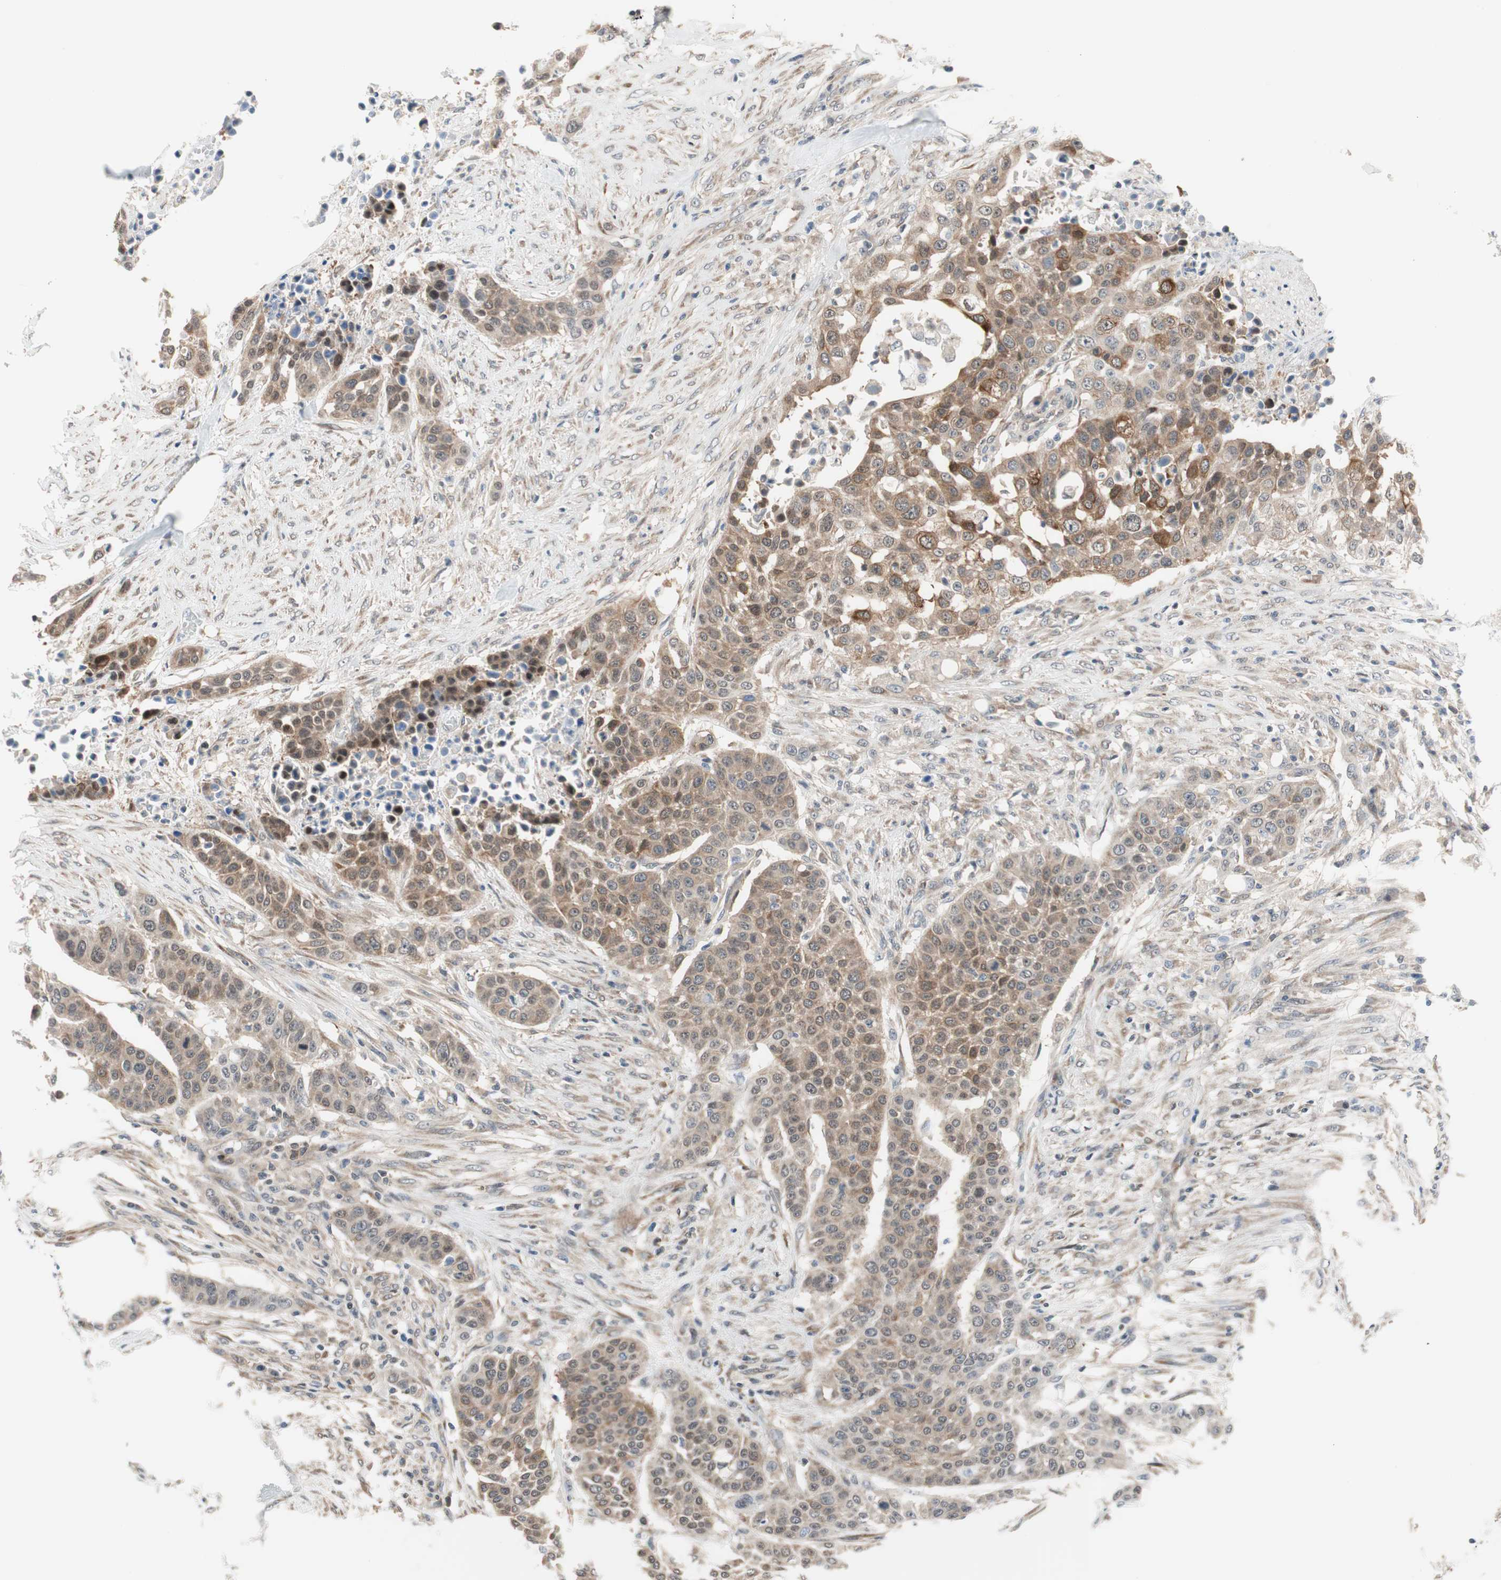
{"staining": {"intensity": "weak", "quantity": ">75%", "location": "cytoplasmic/membranous"}, "tissue": "urothelial cancer", "cell_type": "Tumor cells", "image_type": "cancer", "snomed": [{"axis": "morphology", "description": "Urothelial carcinoma, High grade"}, {"axis": "topography", "description": "Urinary bladder"}], "caption": "Immunohistochemistry (IHC) of human urothelial cancer exhibits low levels of weak cytoplasmic/membranous expression in approximately >75% of tumor cells.", "gene": "ZNF512B", "patient": {"sex": "male", "age": 74}}